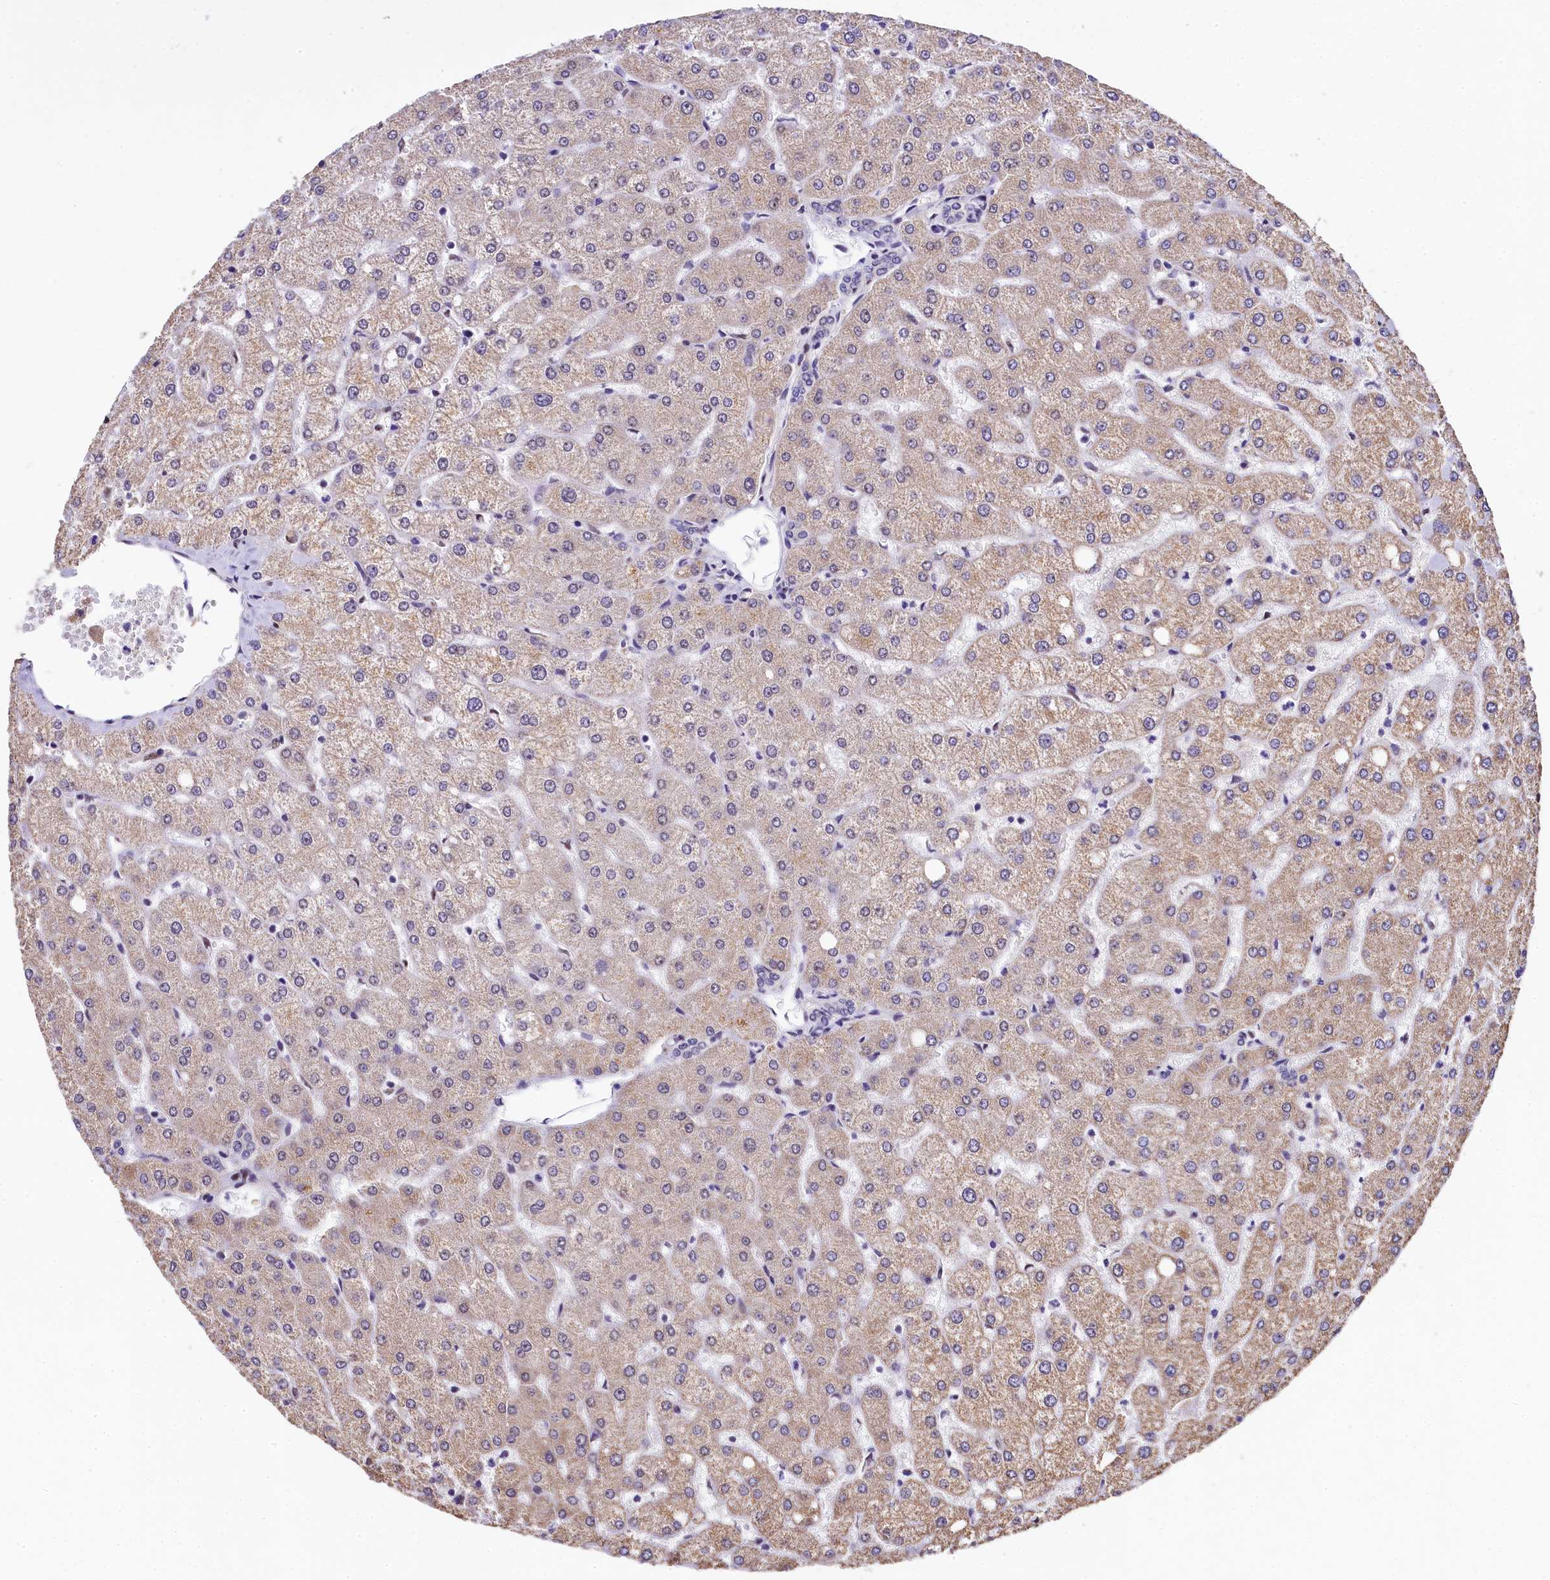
{"staining": {"intensity": "negative", "quantity": "none", "location": "none"}, "tissue": "liver", "cell_type": "Cholangiocytes", "image_type": "normal", "snomed": [{"axis": "morphology", "description": "Normal tissue, NOS"}, {"axis": "topography", "description": "Liver"}], "caption": "Cholangiocytes show no significant expression in normal liver. Nuclei are stained in blue.", "gene": "HECTD4", "patient": {"sex": "female", "age": 54}}